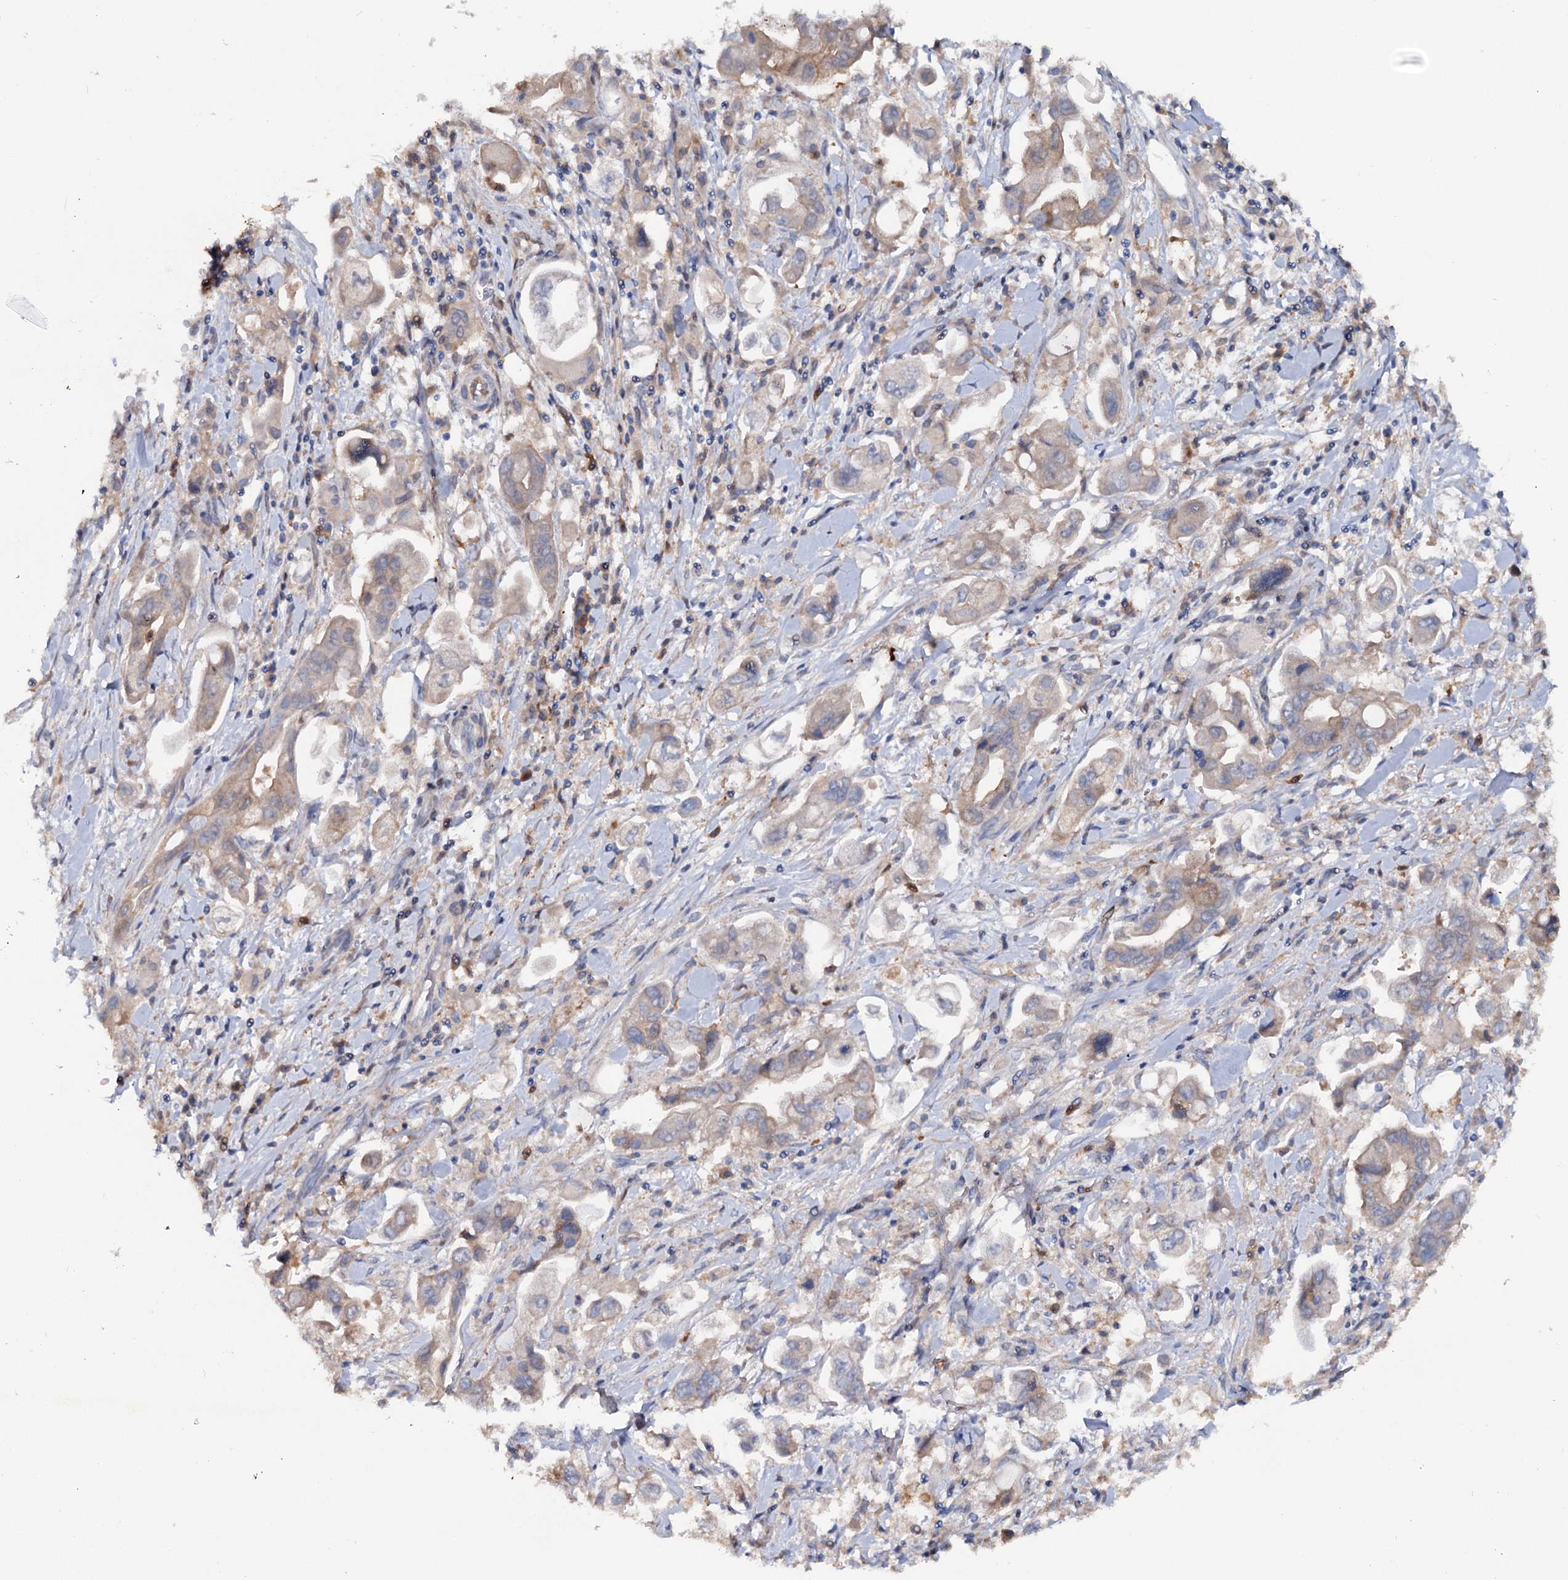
{"staining": {"intensity": "weak", "quantity": "<25%", "location": "cytoplasmic/membranous"}, "tissue": "stomach cancer", "cell_type": "Tumor cells", "image_type": "cancer", "snomed": [{"axis": "morphology", "description": "Adenocarcinoma, NOS"}, {"axis": "topography", "description": "Stomach"}], "caption": "Immunohistochemistry (IHC) of stomach cancer (adenocarcinoma) reveals no expression in tumor cells. (Brightfield microscopy of DAB (3,3'-diaminobenzidine) IHC at high magnification).", "gene": "IL17RD", "patient": {"sex": "male", "age": 62}}